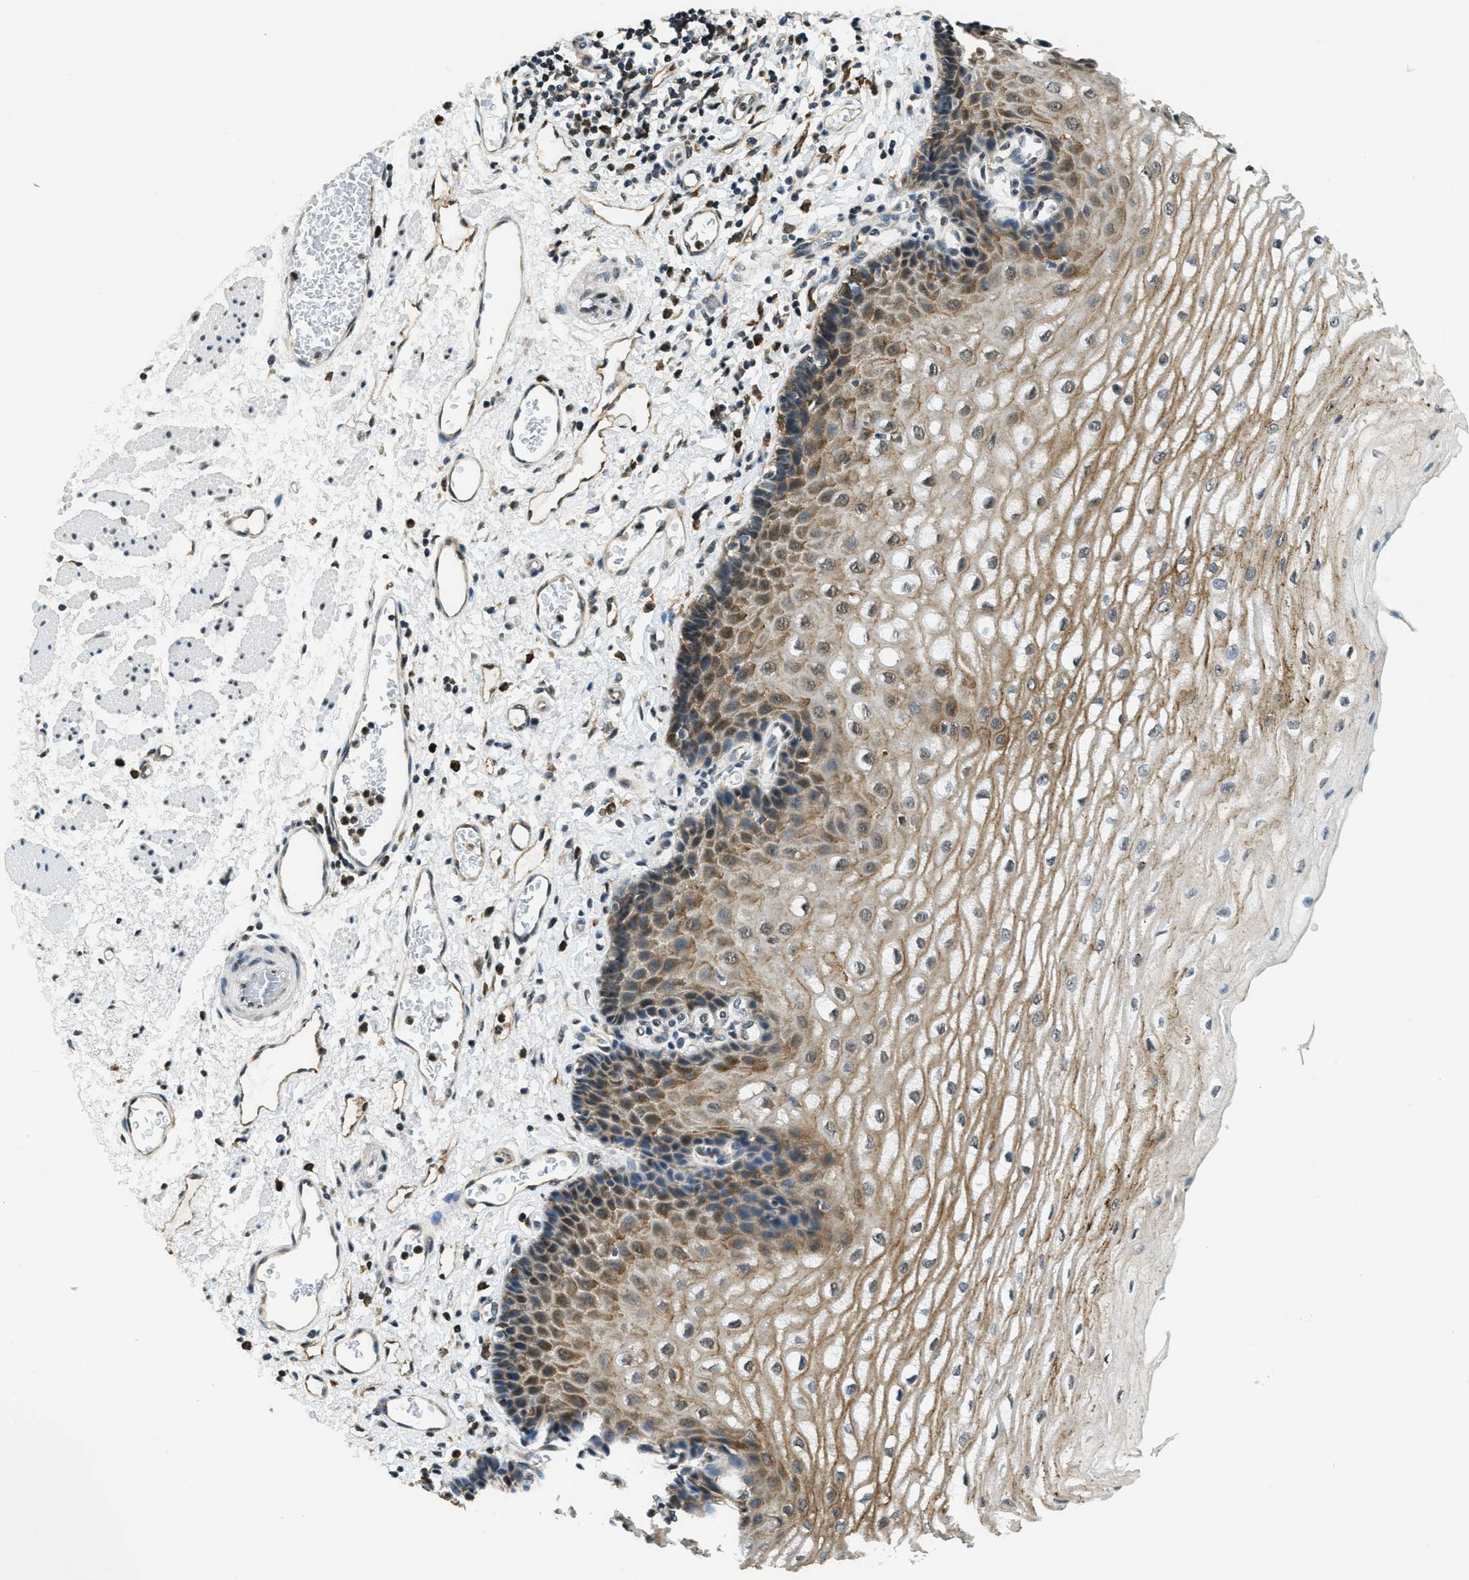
{"staining": {"intensity": "moderate", "quantity": ">75%", "location": "cytoplasmic/membranous"}, "tissue": "esophagus", "cell_type": "Squamous epithelial cells", "image_type": "normal", "snomed": [{"axis": "morphology", "description": "Normal tissue, NOS"}, {"axis": "topography", "description": "Esophagus"}], "caption": "Esophagus stained with DAB (3,3'-diaminobenzidine) immunohistochemistry (IHC) exhibits medium levels of moderate cytoplasmic/membranous positivity in approximately >75% of squamous epithelial cells.", "gene": "RAB11FIP1", "patient": {"sex": "male", "age": 54}}